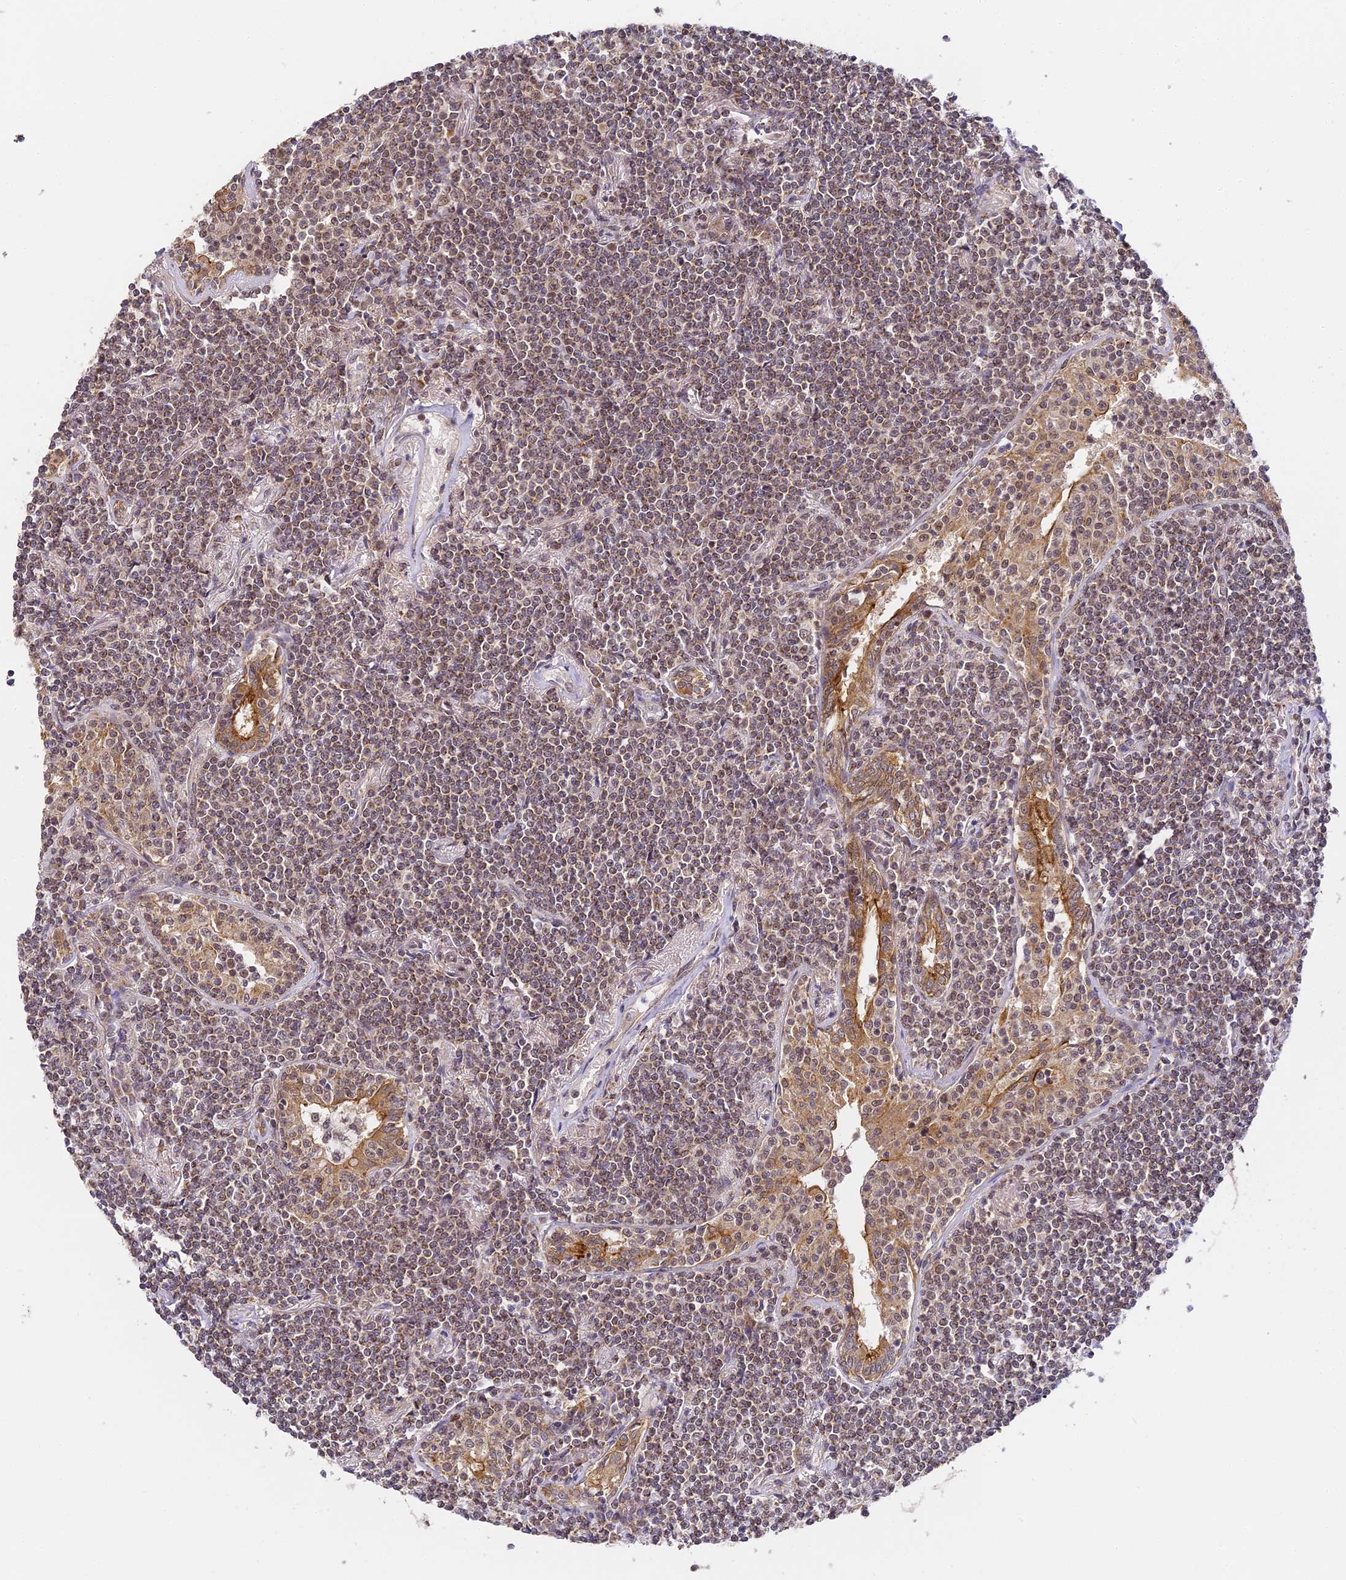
{"staining": {"intensity": "moderate", "quantity": ">75%", "location": "cytoplasmic/membranous,nuclear"}, "tissue": "lymphoma", "cell_type": "Tumor cells", "image_type": "cancer", "snomed": [{"axis": "morphology", "description": "Malignant lymphoma, non-Hodgkin's type, Low grade"}, {"axis": "topography", "description": "Lung"}], "caption": "Tumor cells demonstrate medium levels of moderate cytoplasmic/membranous and nuclear expression in approximately >75% of cells in low-grade malignant lymphoma, non-Hodgkin's type. (IHC, brightfield microscopy, high magnification).", "gene": "DNAAF10", "patient": {"sex": "female", "age": 71}}